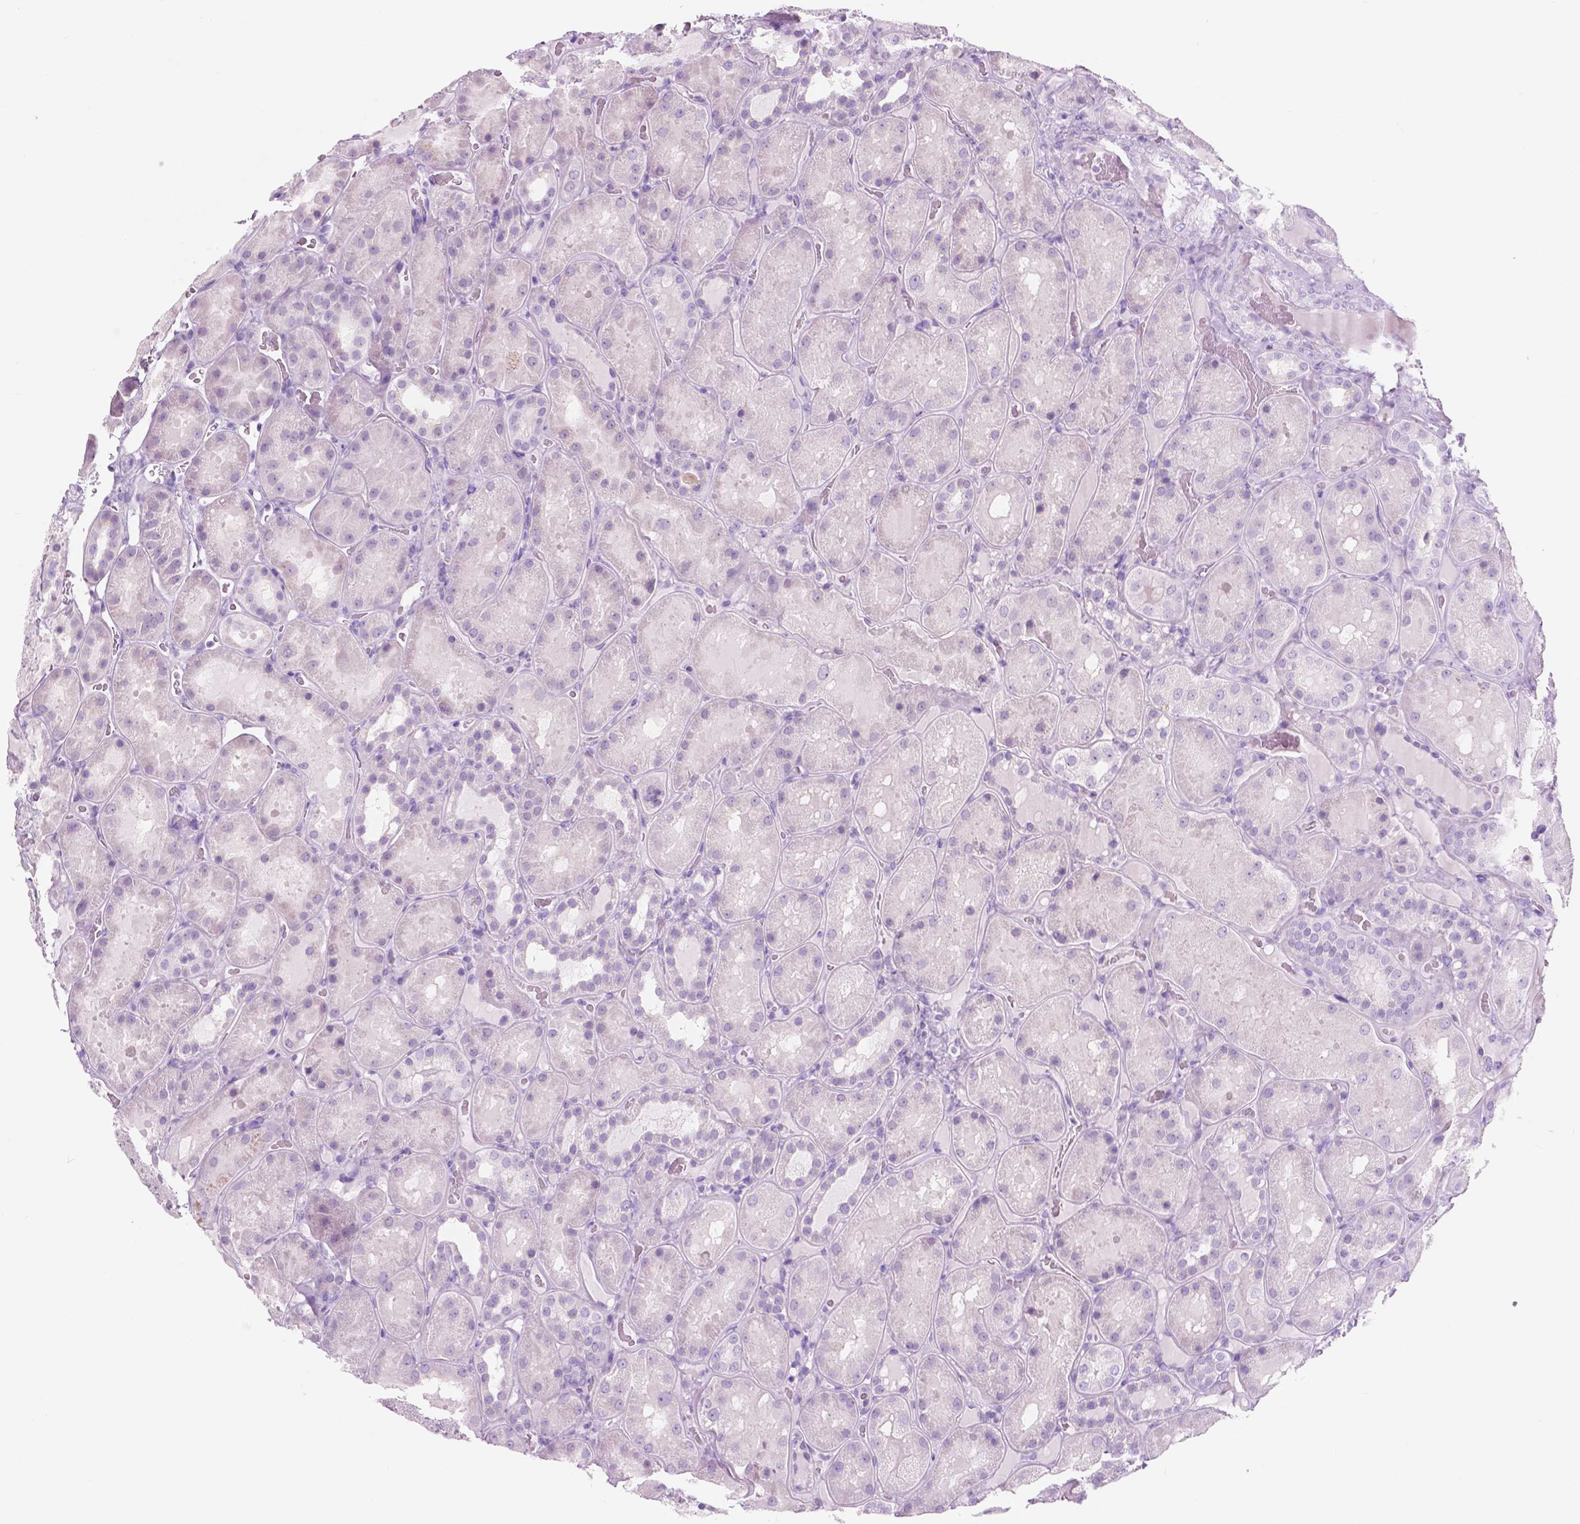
{"staining": {"intensity": "negative", "quantity": "none", "location": "none"}, "tissue": "kidney", "cell_type": "Cells in glomeruli", "image_type": "normal", "snomed": [{"axis": "morphology", "description": "Normal tissue, NOS"}, {"axis": "topography", "description": "Kidney"}], "caption": "Protein analysis of benign kidney displays no significant positivity in cells in glomeruli.", "gene": "CUZD1", "patient": {"sex": "male", "age": 73}}